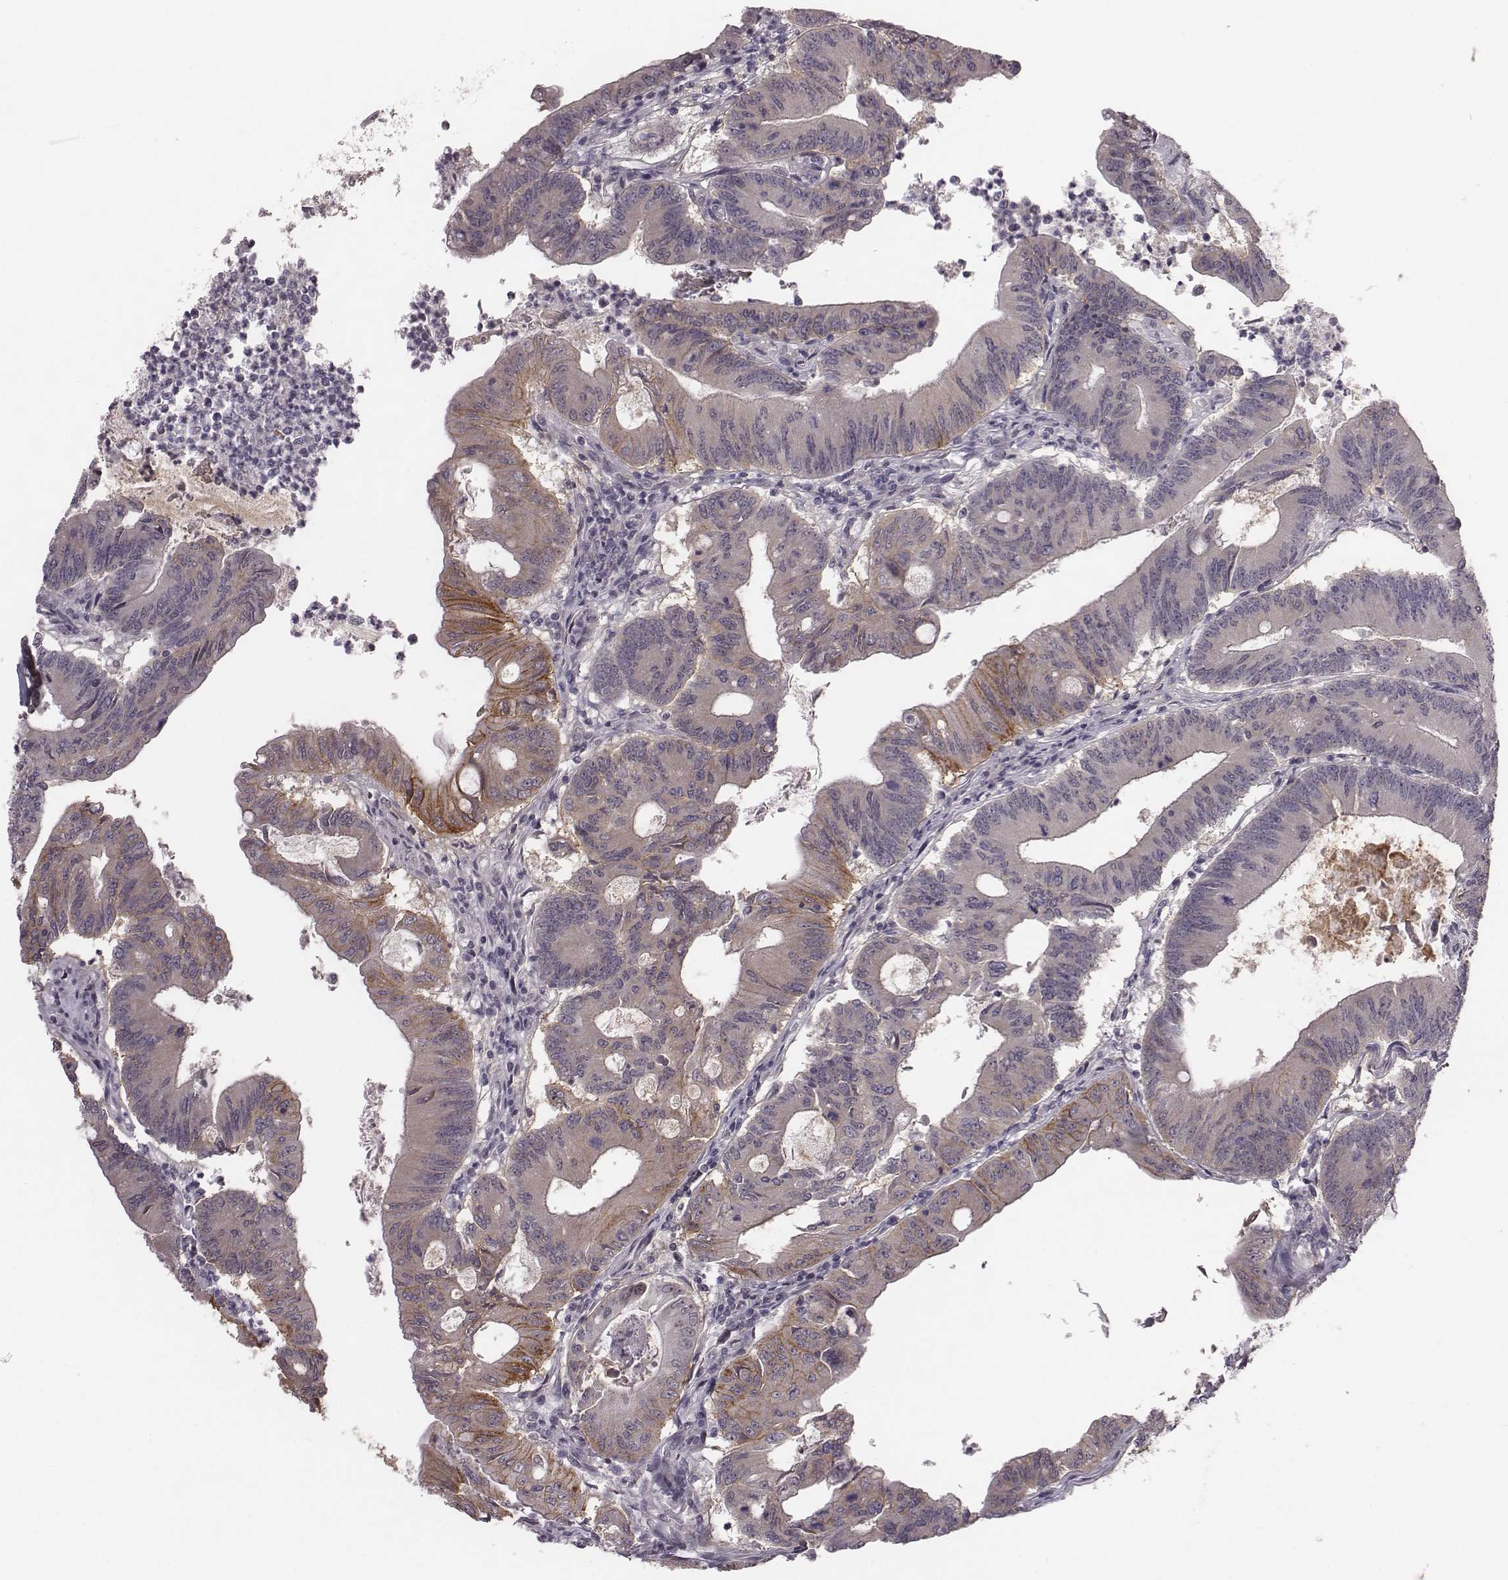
{"staining": {"intensity": "strong", "quantity": "<25%", "location": "cytoplasmic/membranous"}, "tissue": "colorectal cancer", "cell_type": "Tumor cells", "image_type": "cancer", "snomed": [{"axis": "morphology", "description": "Adenocarcinoma, NOS"}, {"axis": "topography", "description": "Colon"}], "caption": "A brown stain shows strong cytoplasmic/membranous expression of a protein in colorectal cancer (adenocarcinoma) tumor cells.", "gene": "BICDL1", "patient": {"sex": "female", "age": 70}}